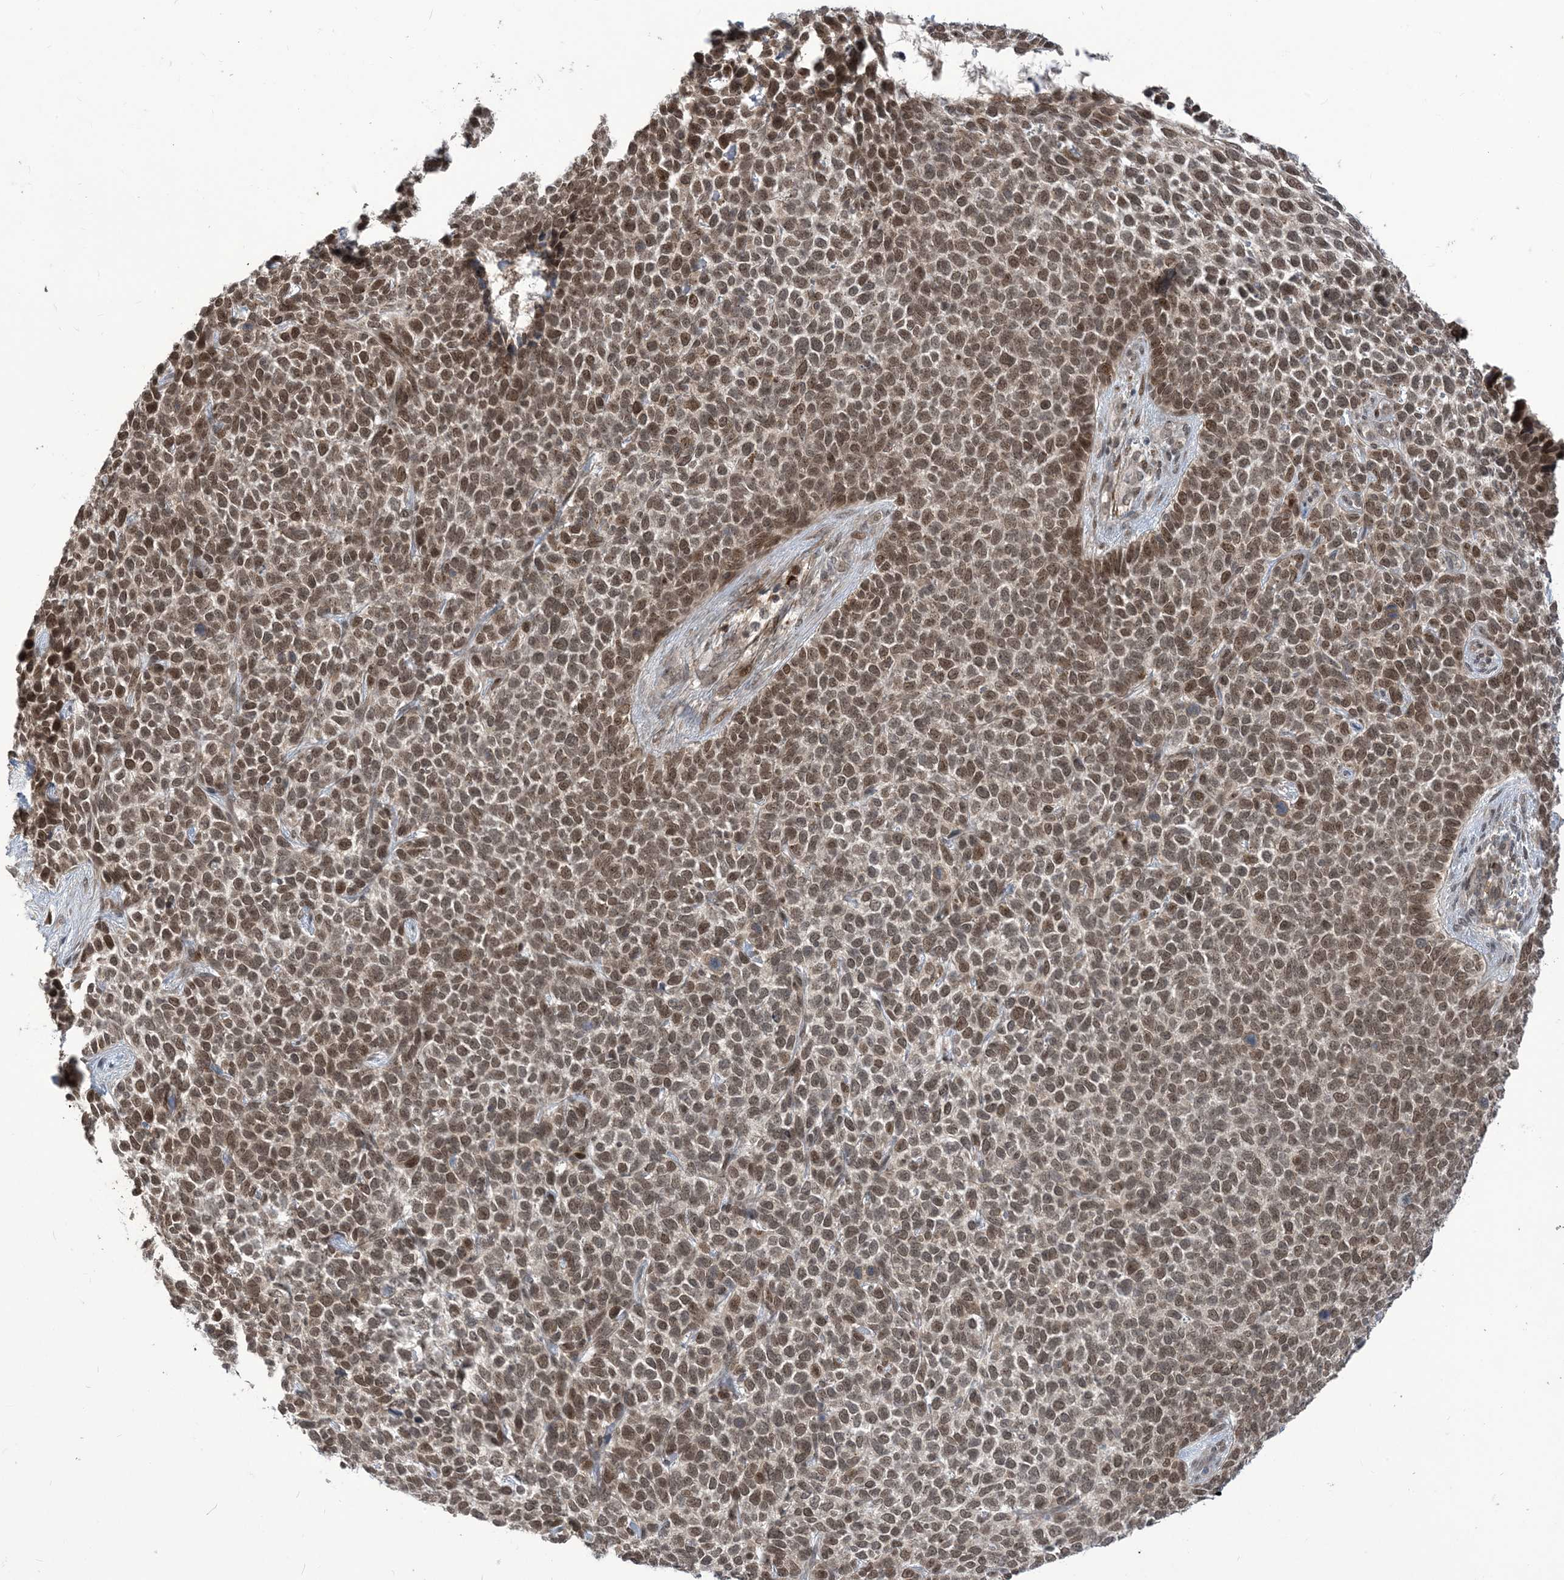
{"staining": {"intensity": "moderate", "quantity": ">75%", "location": "nuclear"}, "tissue": "skin cancer", "cell_type": "Tumor cells", "image_type": "cancer", "snomed": [{"axis": "morphology", "description": "Basal cell carcinoma"}, {"axis": "topography", "description": "Skin"}], "caption": "High-power microscopy captured an immunohistochemistry (IHC) photomicrograph of skin cancer, revealing moderate nuclear staining in about >75% of tumor cells.", "gene": "LAGE3", "patient": {"sex": "female", "age": 84}}